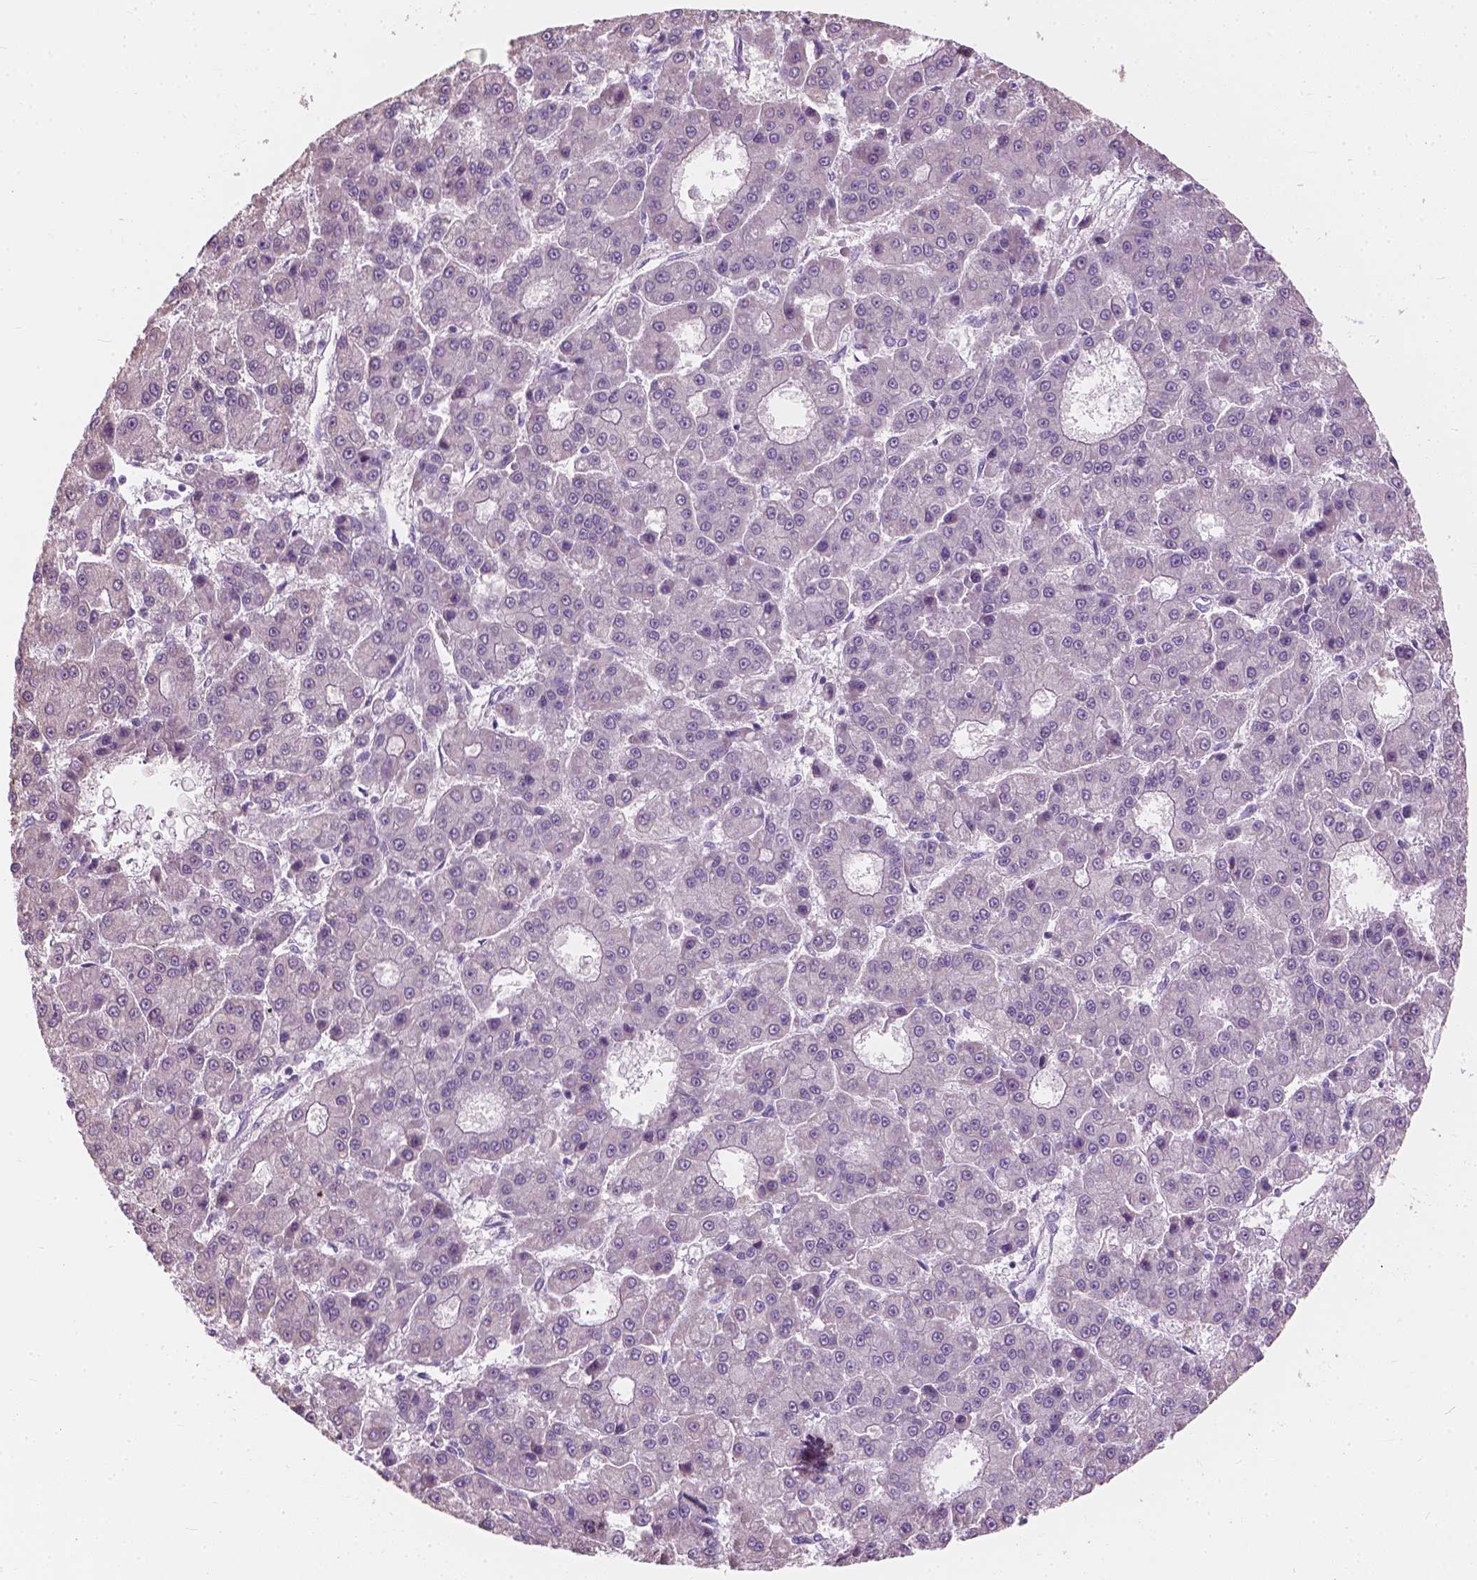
{"staining": {"intensity": "negative", "quantity": "none", "location": "none"}, "tissue": "liver cancer", "cell_type": "Tumor cells", "image_type": "cancer", "snomed": [{"axis": "morphology", "description": "Carcinoma, Hepatocellular, NOS"}, {"axis": "topography", "description": "Liver"}], "caption": "Immunohistochemistry micrograph of neoplastic tissue: human liver cancer (hepatocellular carcinoma) stained with DAB demonstrates no significant protein positivity in tumor cells.", "gene": "GPRC5A", "patient": {"sex": "male", "age": 70}}